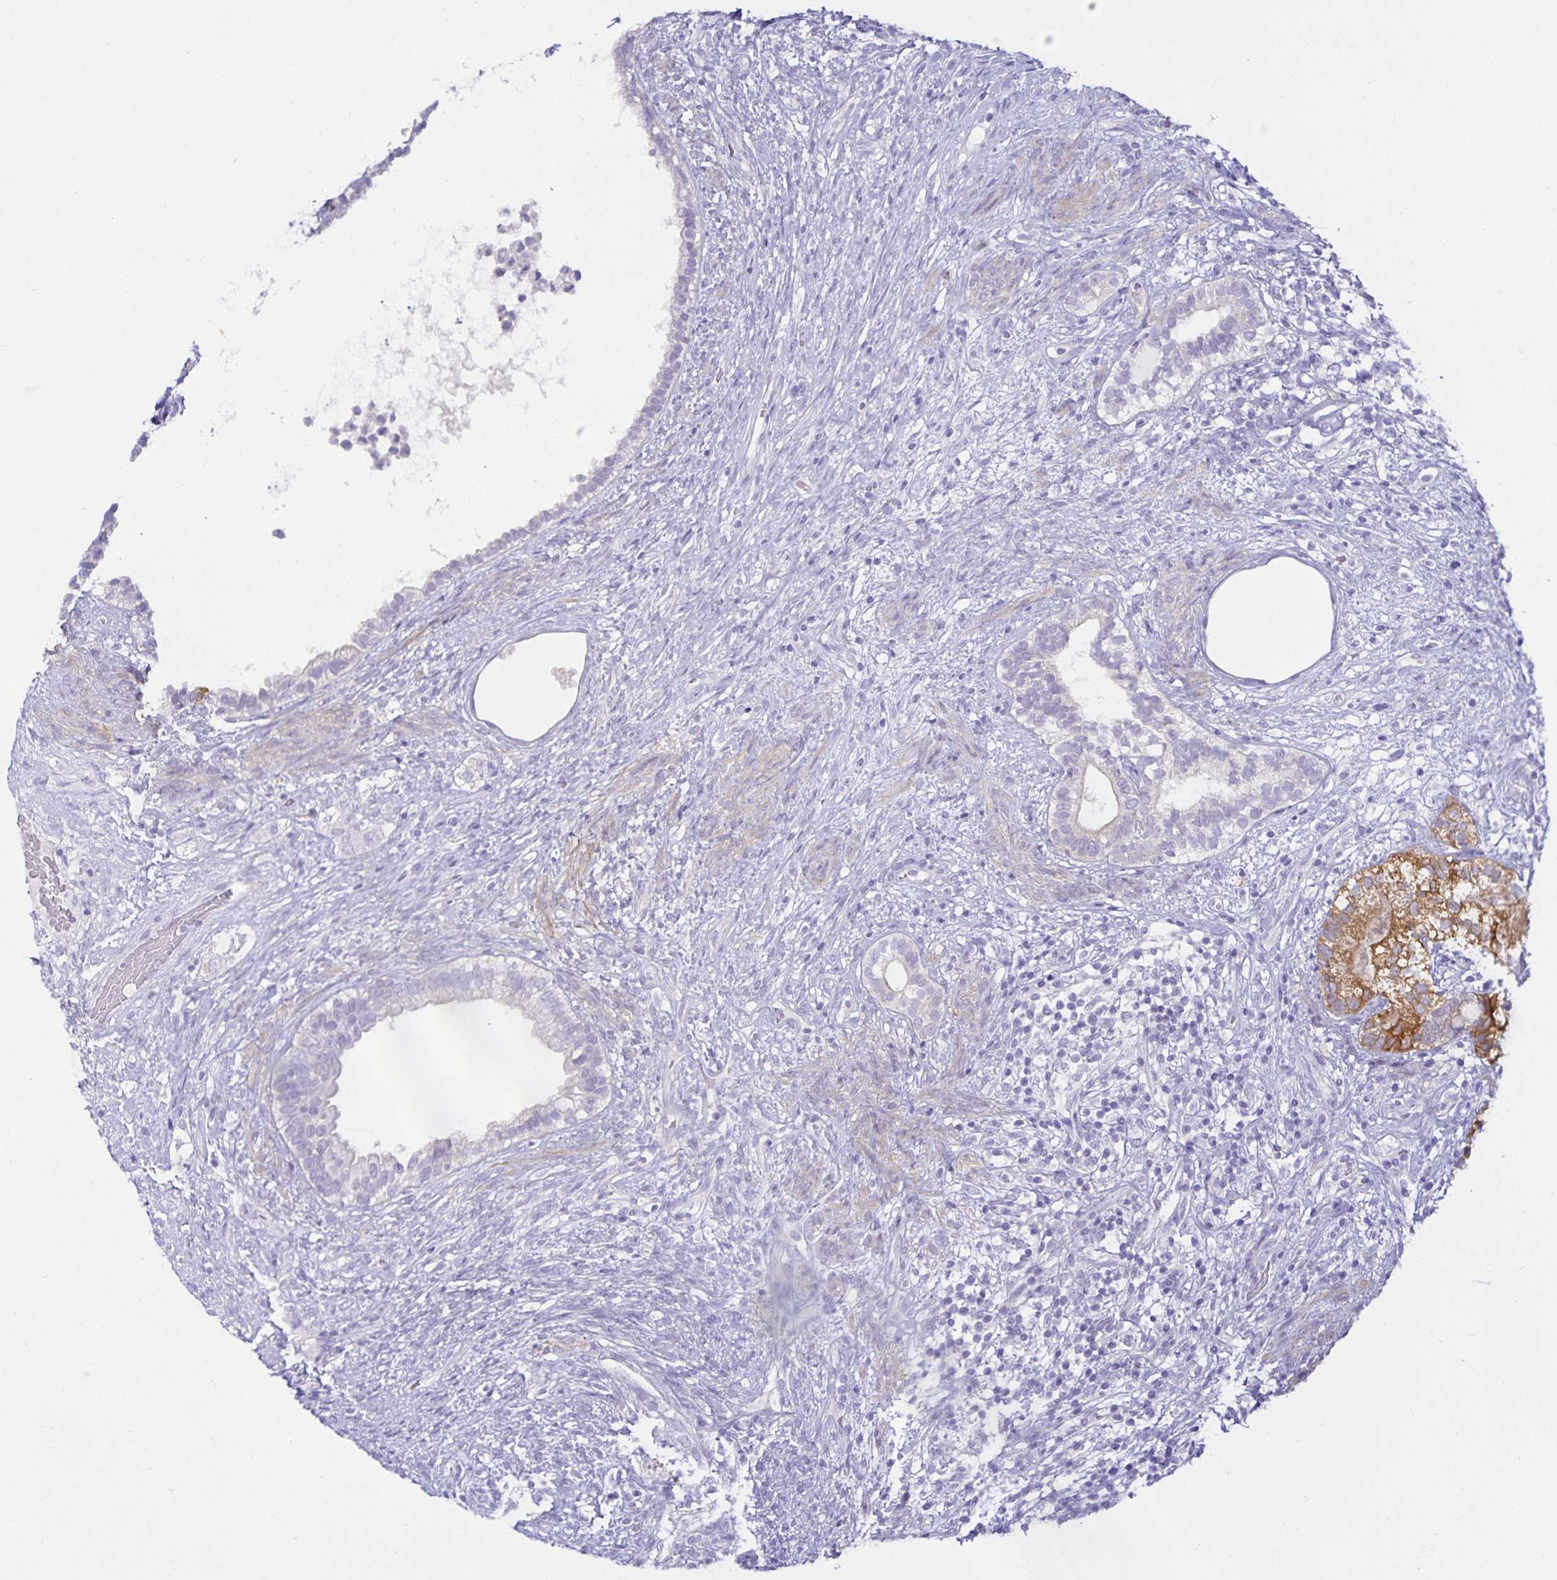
{"staining": {"intensity": "weak", "quantity": "<25%", "location": "cytoplasmic/membranous"}, "tissue": "testis cancer", "cell_type": "Tumor cells", "image_type": "cancer", "snomed": [{"axis": "morphology", "description": "Seminoma, NOS"}, {"axis": "morphology", "description": "Carcinoma, Embryonal, NOS"}, {"axis": "topography", "description": "Testis"}], "caption": "DAB (3,3'-diaminobenzidine) immunohistochemical staining of testis cancer displays no significant staining in tumor cells.", "gene": "MON2", "patient": {"sex": "male", "age": 41}}